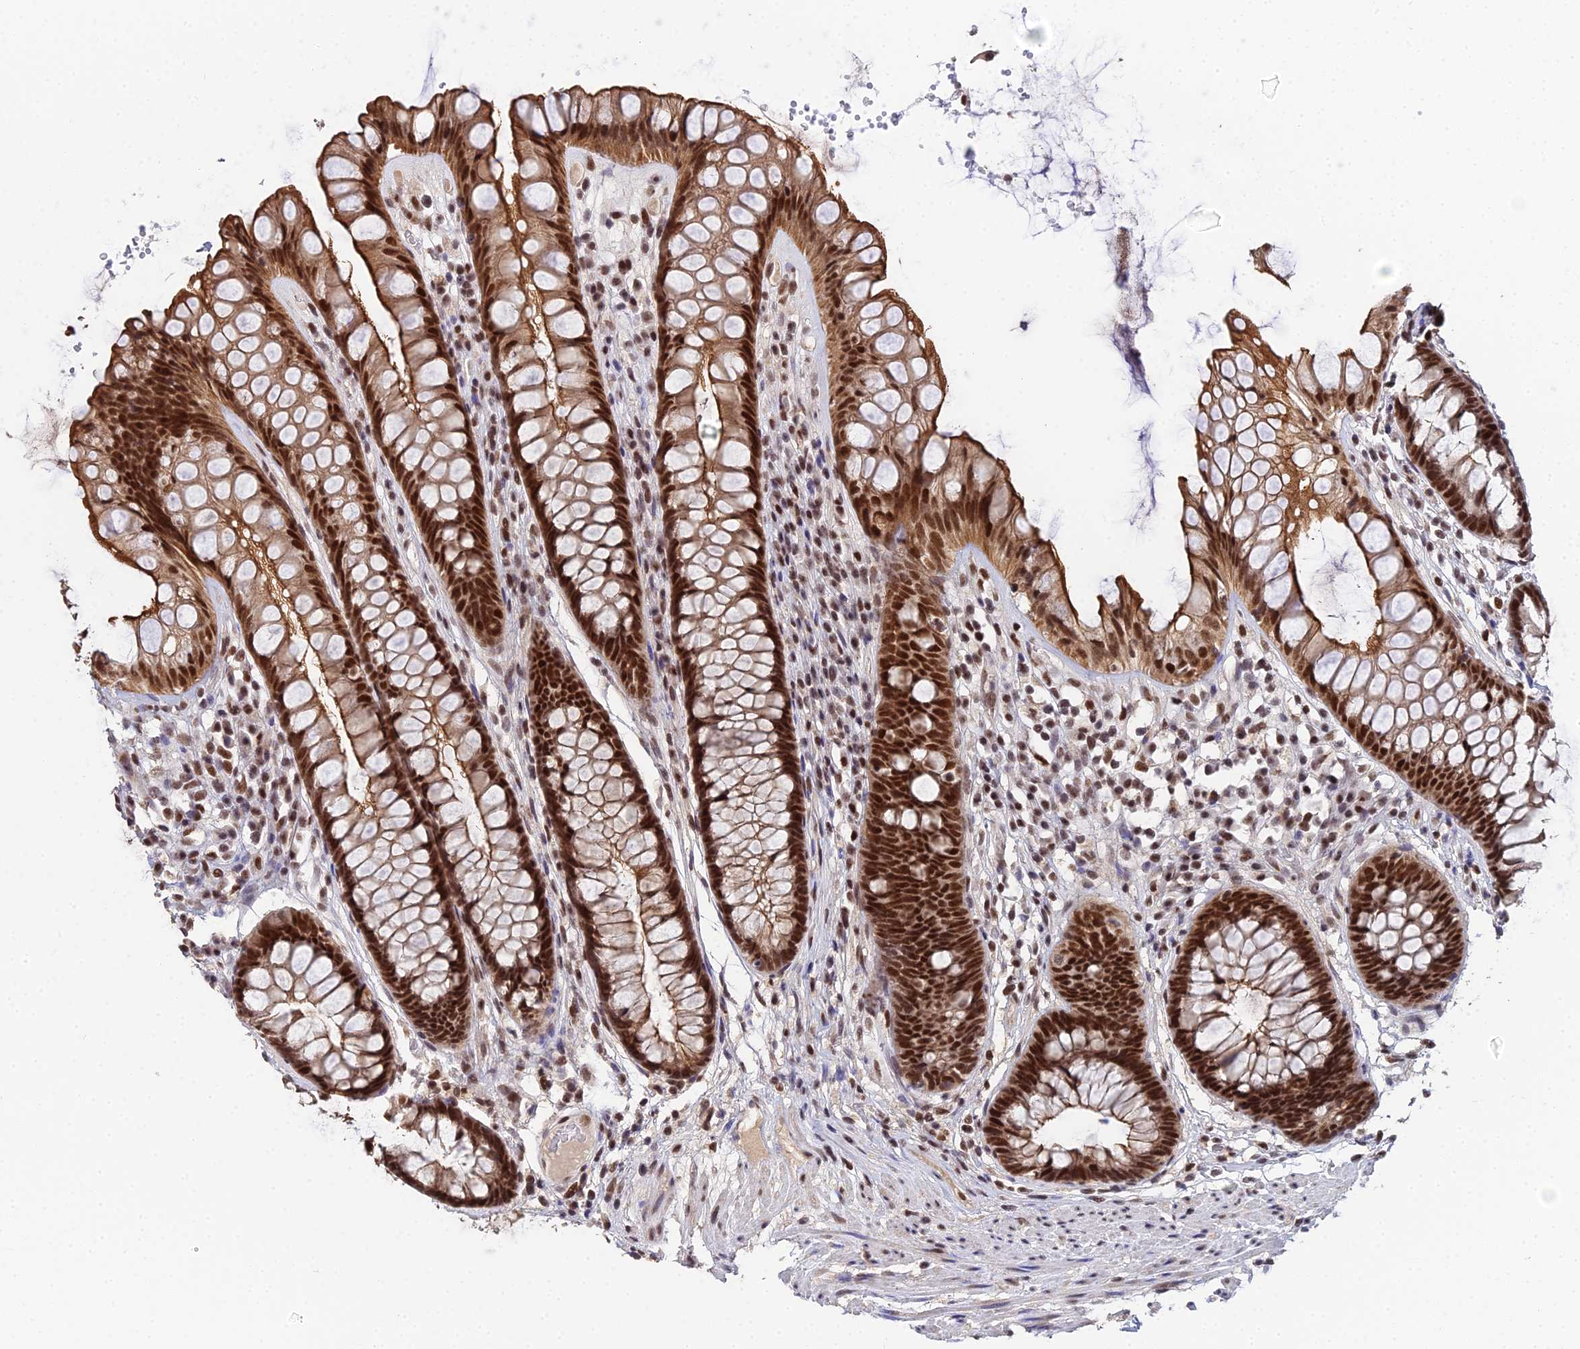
{"staining": {"intensity": "strong", "quantity": ">75%", "location": "cytoplasmic/membranous,nuclear"}, "tissue": "rectum", "cell_type": "Glandular cells", "image_type": "normal", "snomed": [{"axis": "morphology", "description": "Normal tissue, NOS"}, {"axis": "topography", "description": "Rectum"}], "caption": "IHC micrograph of unremarkable rectum: rectum stained using immunohistochemistry (IHC) exhibits high levels of strong protein expression localized specifically in the cytoplasmic/membranous,nuclear of glandular cells, appearing as a cytoplasmic/membranous,nuclear brown color.", "gene": "BIVM", "patient": {"sex": "male", "age": 74}}